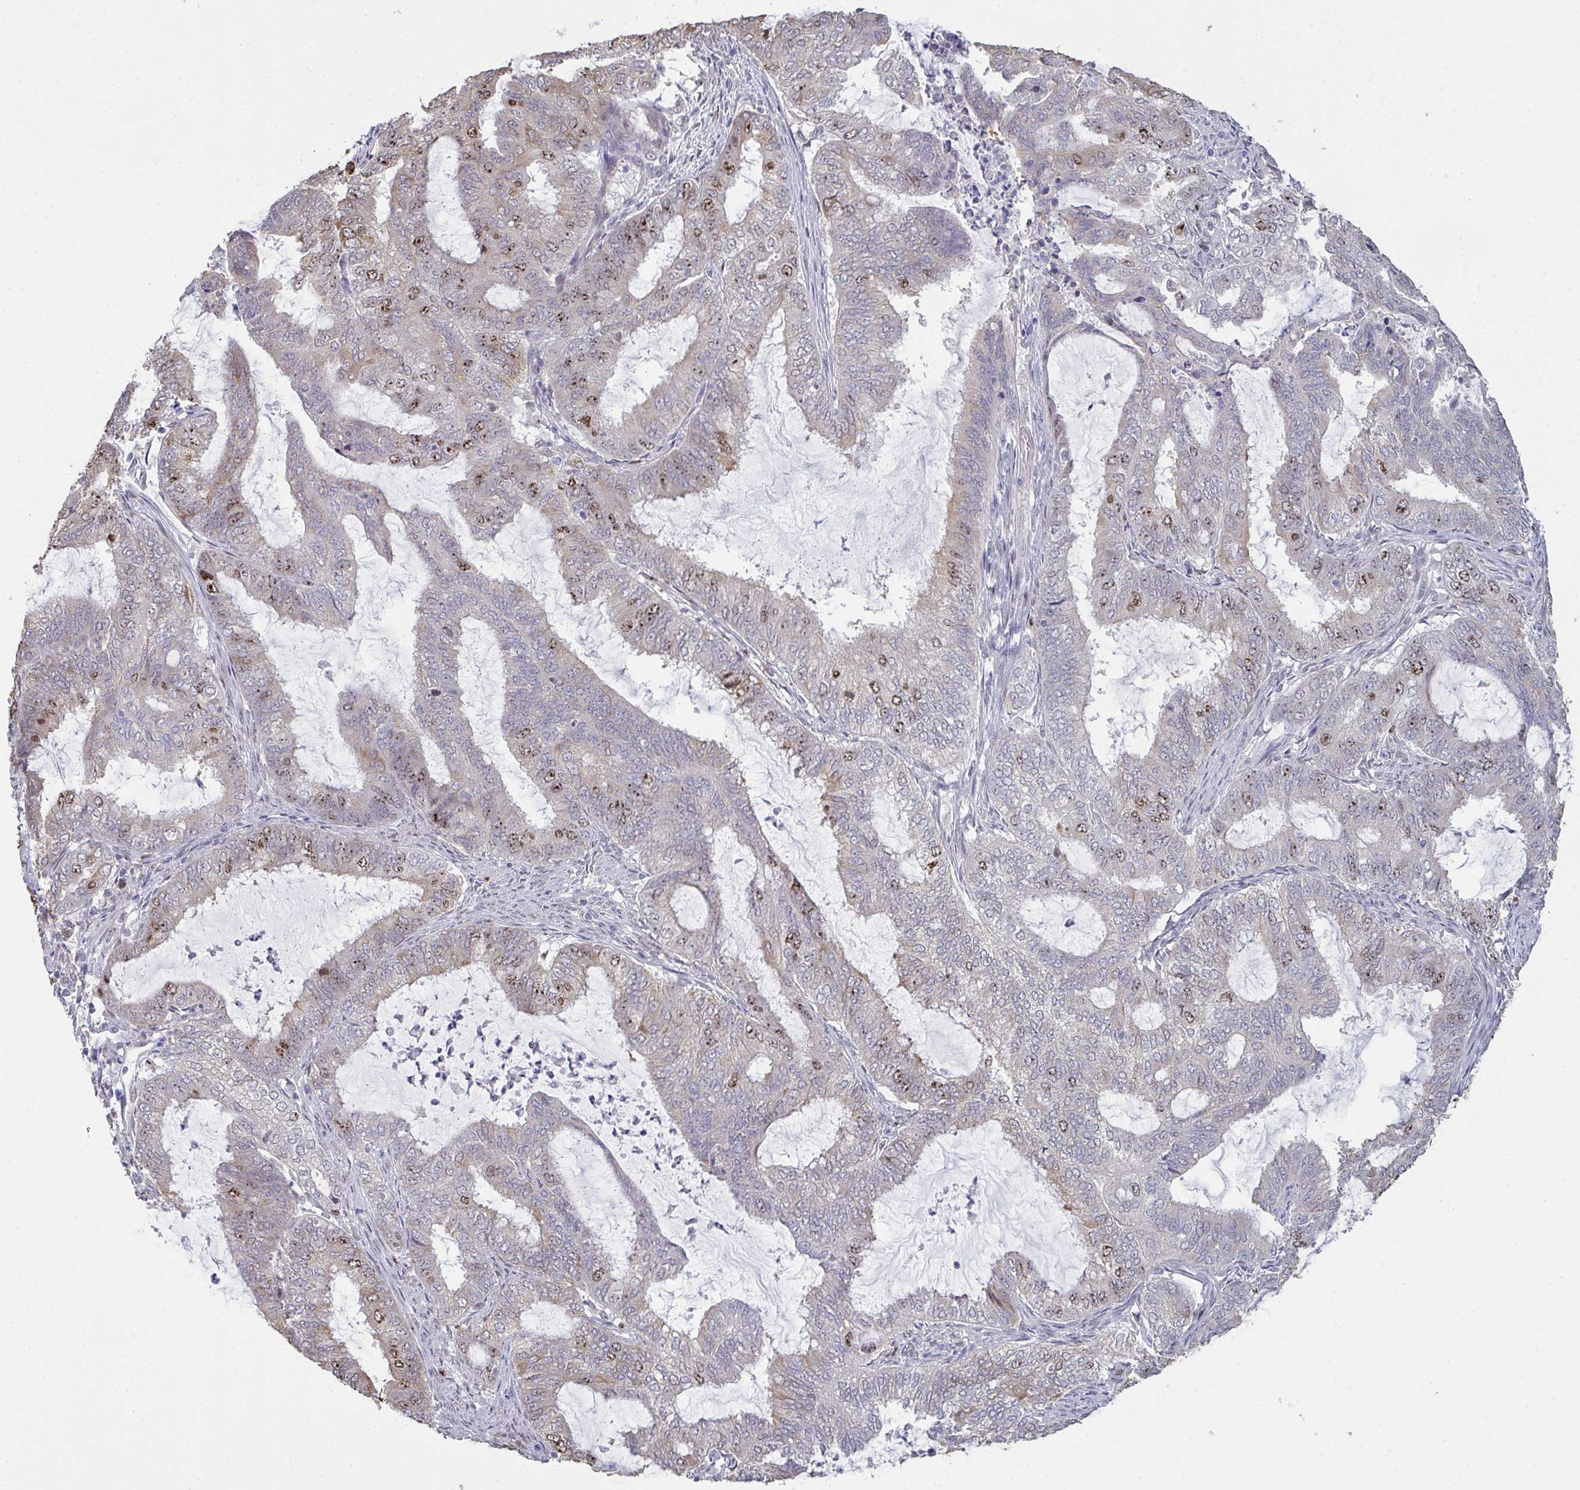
{"staining": {"intensity": "moderate", "quantity": "<25%", "location": "cytoplasmic/membranous,nuclear"}, "tissue": "endometrial cancer", "cell_type": "Tumor cells", "image_type": "cancer", "snomed": [{"axis": "morphology", "description": "Adenocarcinoma, NOS"}, {"axis": "topography", "description": "Endometrium"}], "caption": "High-power microscopy captured an IHC image of endometrial adenocarcinoma, revealing moderate cytoplasmic/membranous and nuclear positivity in about <25% of tumor cells.", "gene": "SETD7", "patient": {"sex": "female", "age": 51}}